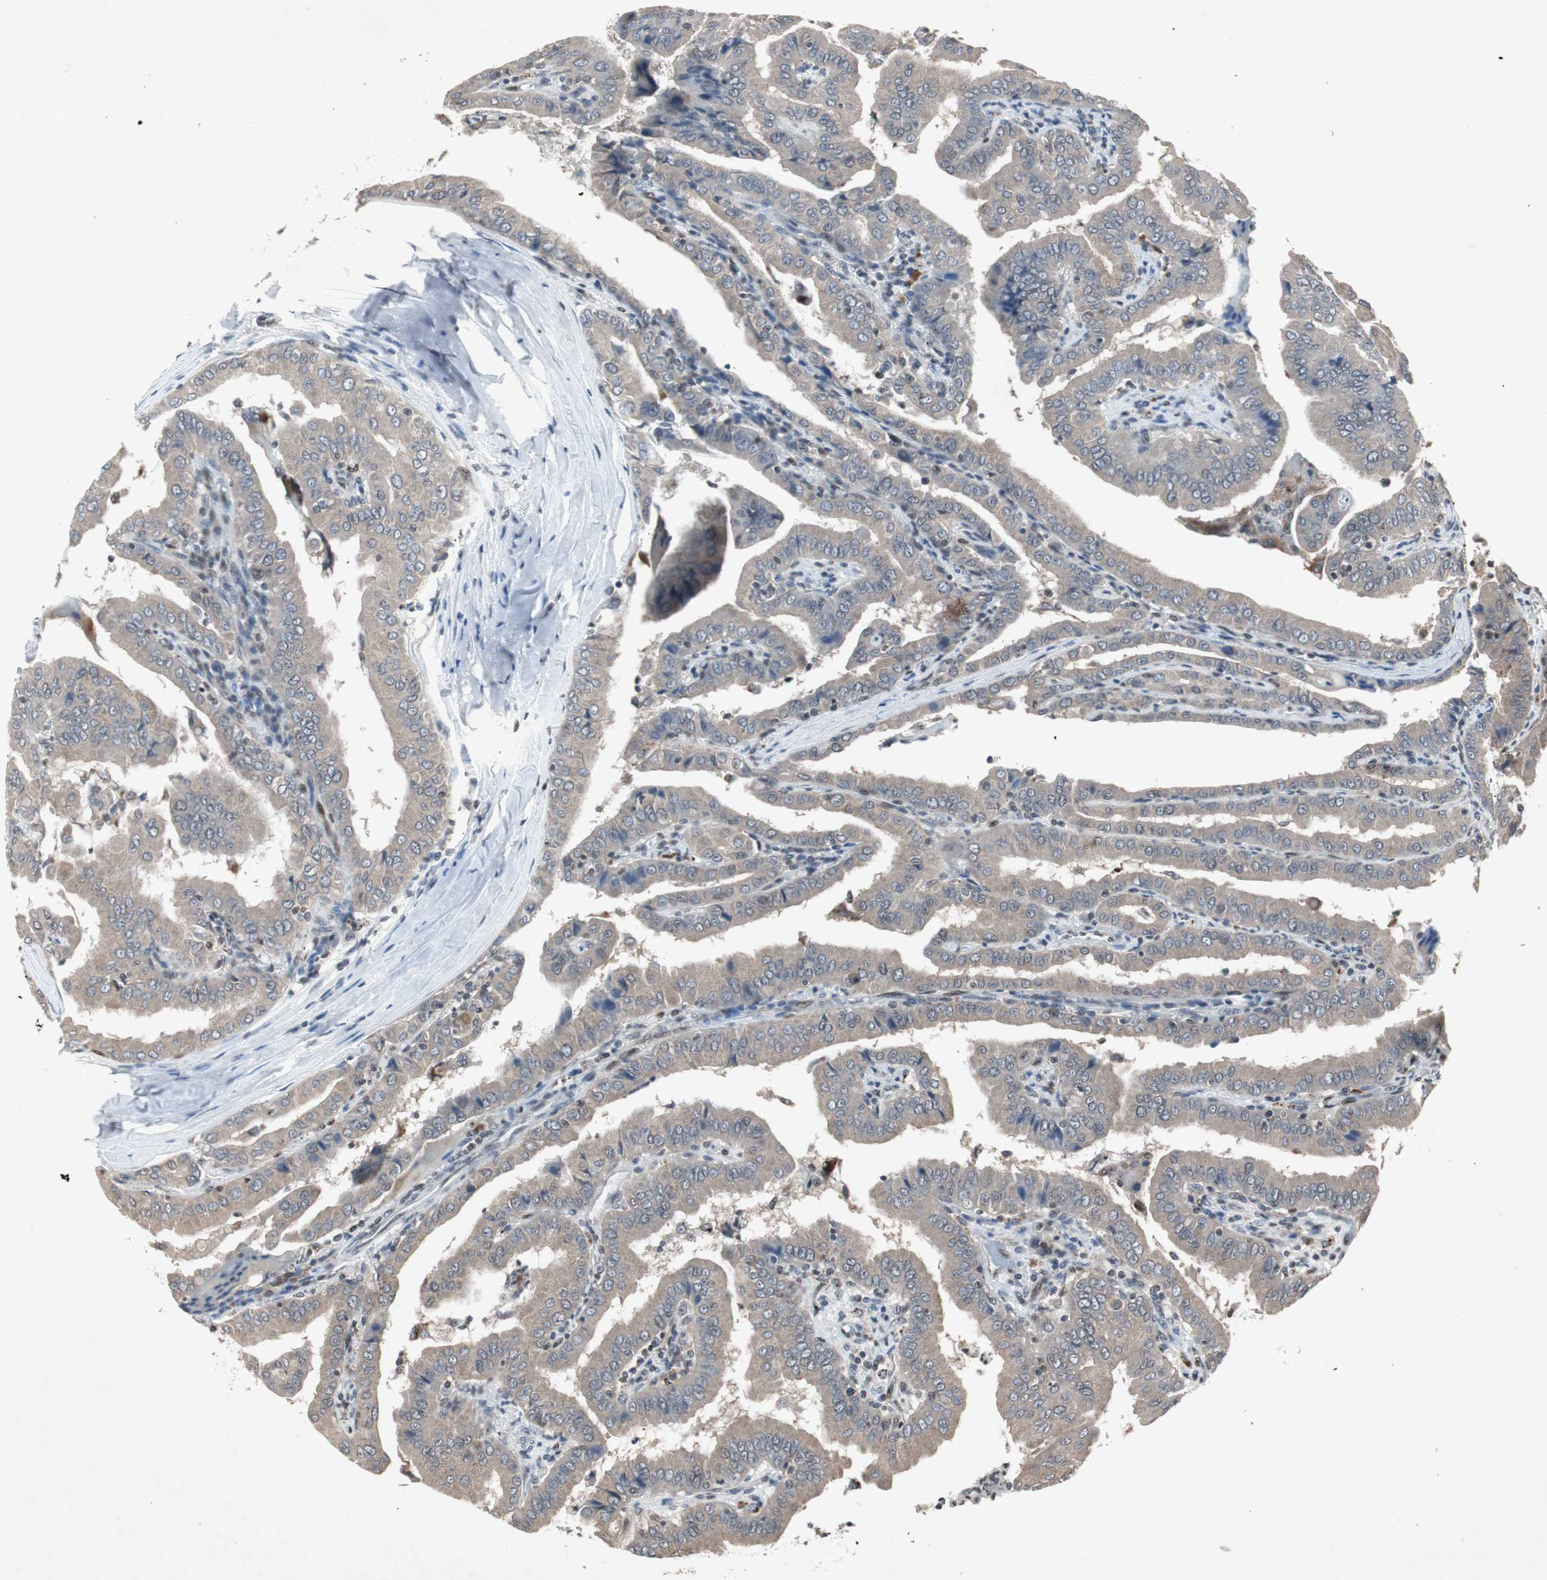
{"staining": {"intensity": "weak", "quantity": ">75%", "location": "cytoplasmic/membranous"}, "tissue": "thyroid cancer", "cell_type": "Tumor cells", "image_type": "cancer", "snomed": [{"axis": "morphology", "description": "Papillary adenocarcinoma, NOS"}, {"axis": "topography", "description": "Thyroid gland"}], "caption": "Immunohistochemical staining of human thyroid cancer (papillary adenocarcinoma) displays low levels of weak cytoplasmic/membranous staining in approximately >75% of tumor cells.", "gene": "SMAD1", "patient": {"sex": "male", "age": 33}}